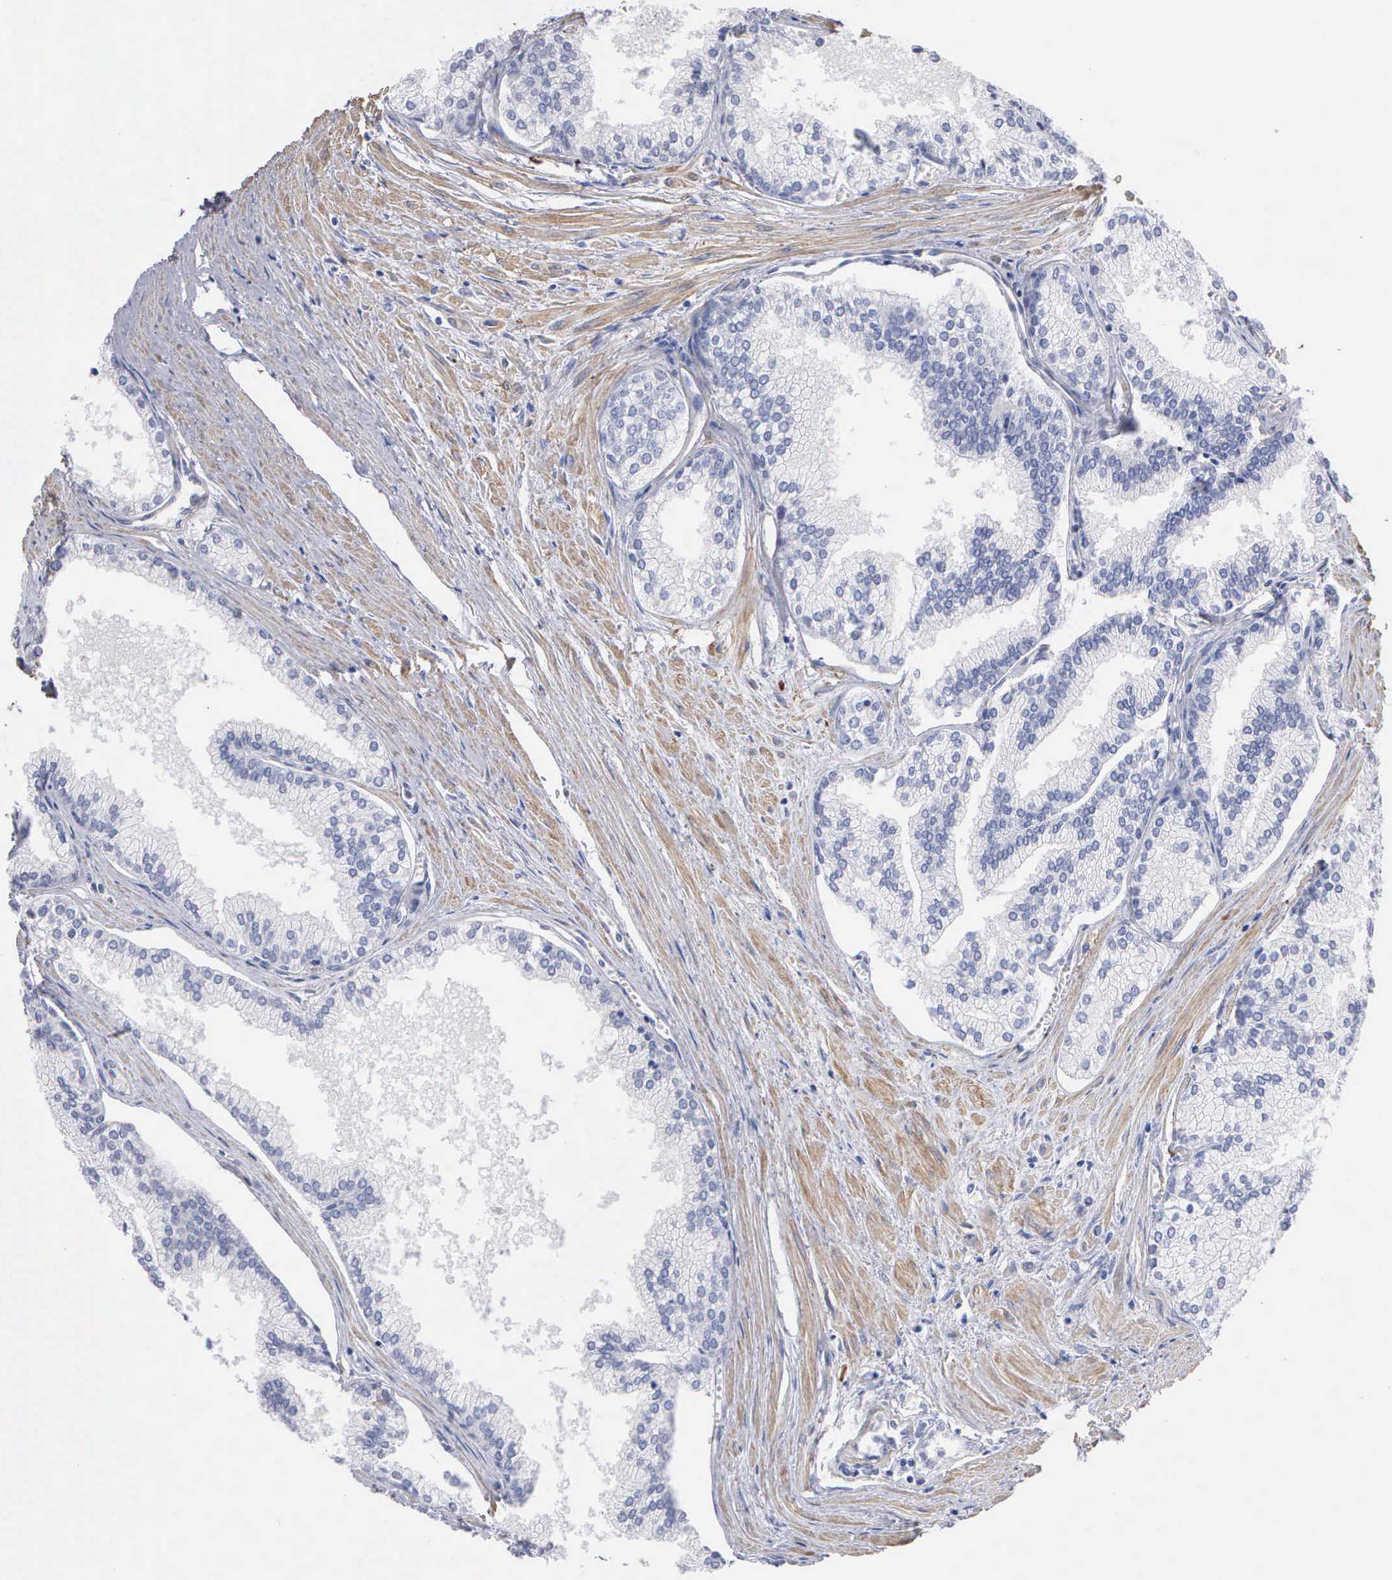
{"staining": {"intensity": "negative", "quantity": "none", "location": "none"}, "tissue": "prostate", "cell_type": "Glandular cells", "image_type": "normal", "snomed": [{"axis": "morphology", "description": "Normal tissue, NOS"}, {"axis": "topography", "description": "Prostate"}], "caption": "High power microscopy histopathology image of an immunohistochemistry histopathology image of normal prostate, revealing no significant staining in glandular cells.", "gene": "ELFN2", "patient": {"sex": "male", "age": 68}}